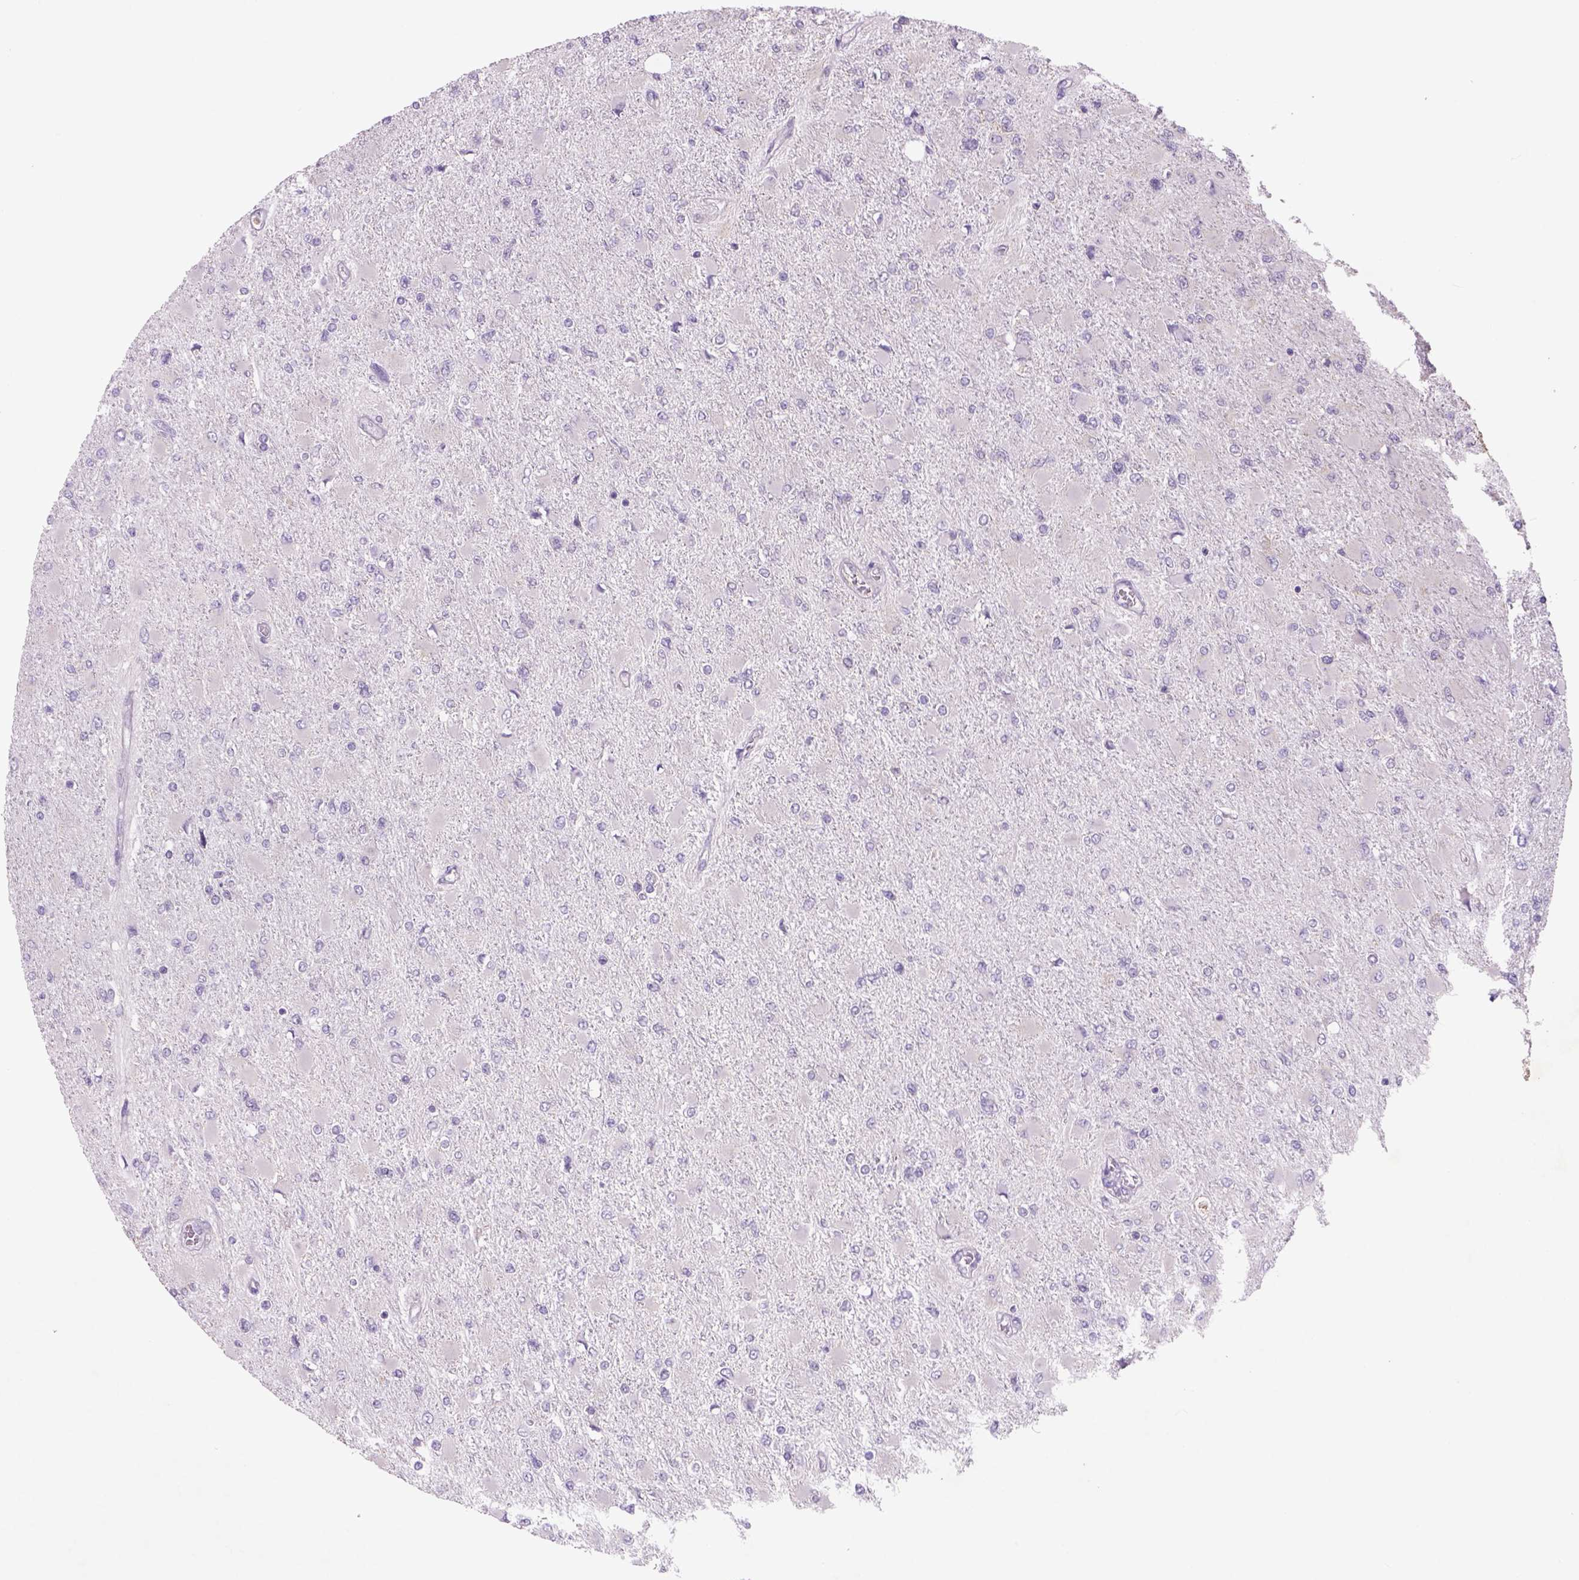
{"staining": {"intensity": "negative", "quantity": "none", "location": "none"}, "tissue": "glioma", "cell_type": "Tumor cells", "image_type": "cancer", "snomed": [{"axis": "morphology", "description": "Glioma, malignant, High grade"}, {"axis": "topography", "description": "Cerebral cortex"}], "caption": "An image of glioma stained for a protein shows no brown staining in tumor cells. (Immunohistochemistry (ihc), brightfield microscopy, high magnification).", "gene": "NAALAD2", "patient": {"sex": "female", "age": 36}}